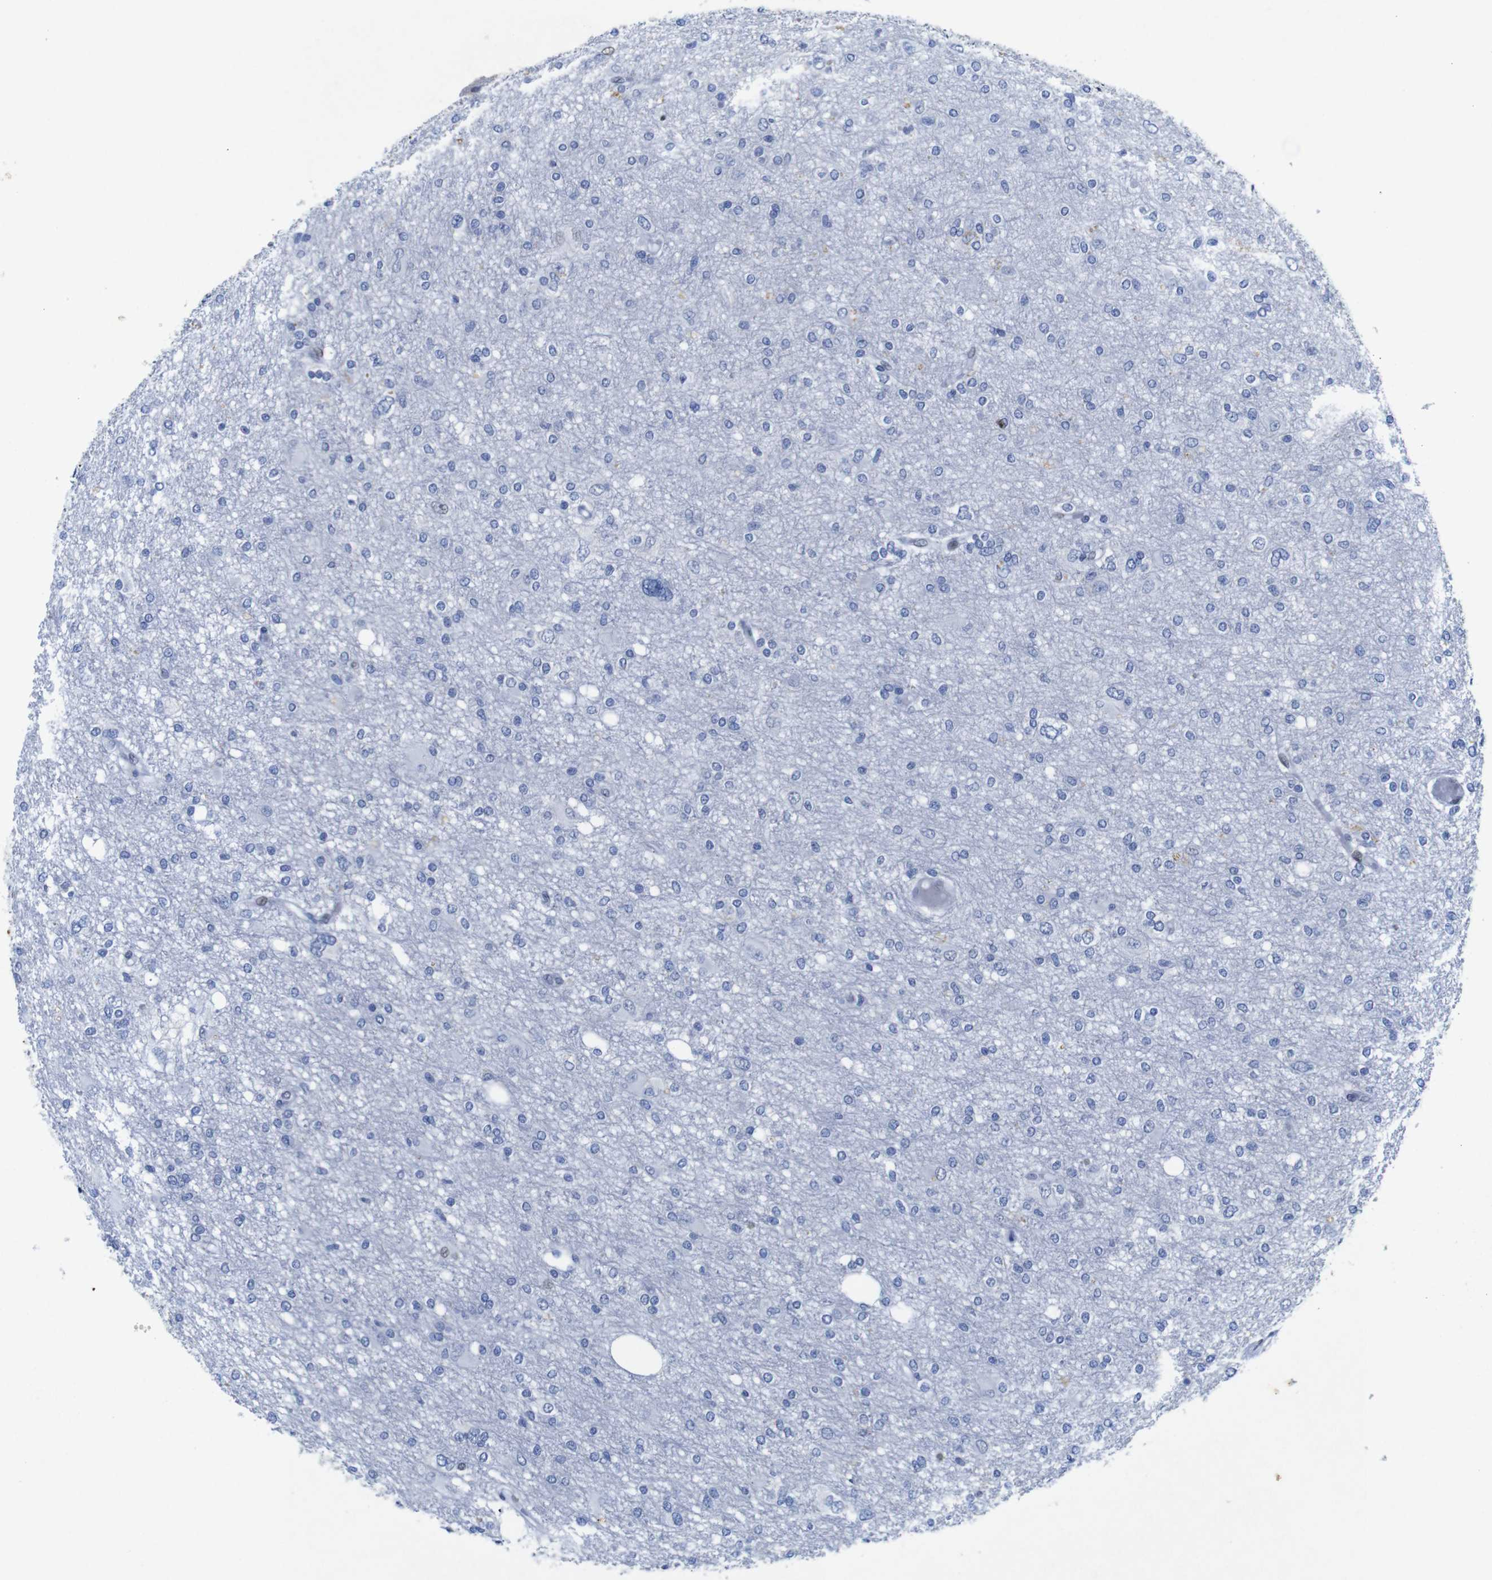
{"staining": {"intensity": "negative", "quantity": "none", "location": "none"}, "tissue": "glioma", "cell_type": "Tumor cells", "image_type": "cancer", "snomed": [{"axis": "morphology", "description": "Glioma, malignant, High grade"}, {"axis": "topography", "description": "Brain"}], "caption": "Glioma was stained to show a protein in brown. There is no significant expression in tumor cells.", "gene": "FOSL2", "patient": {"sex": "female", "age": 59}}